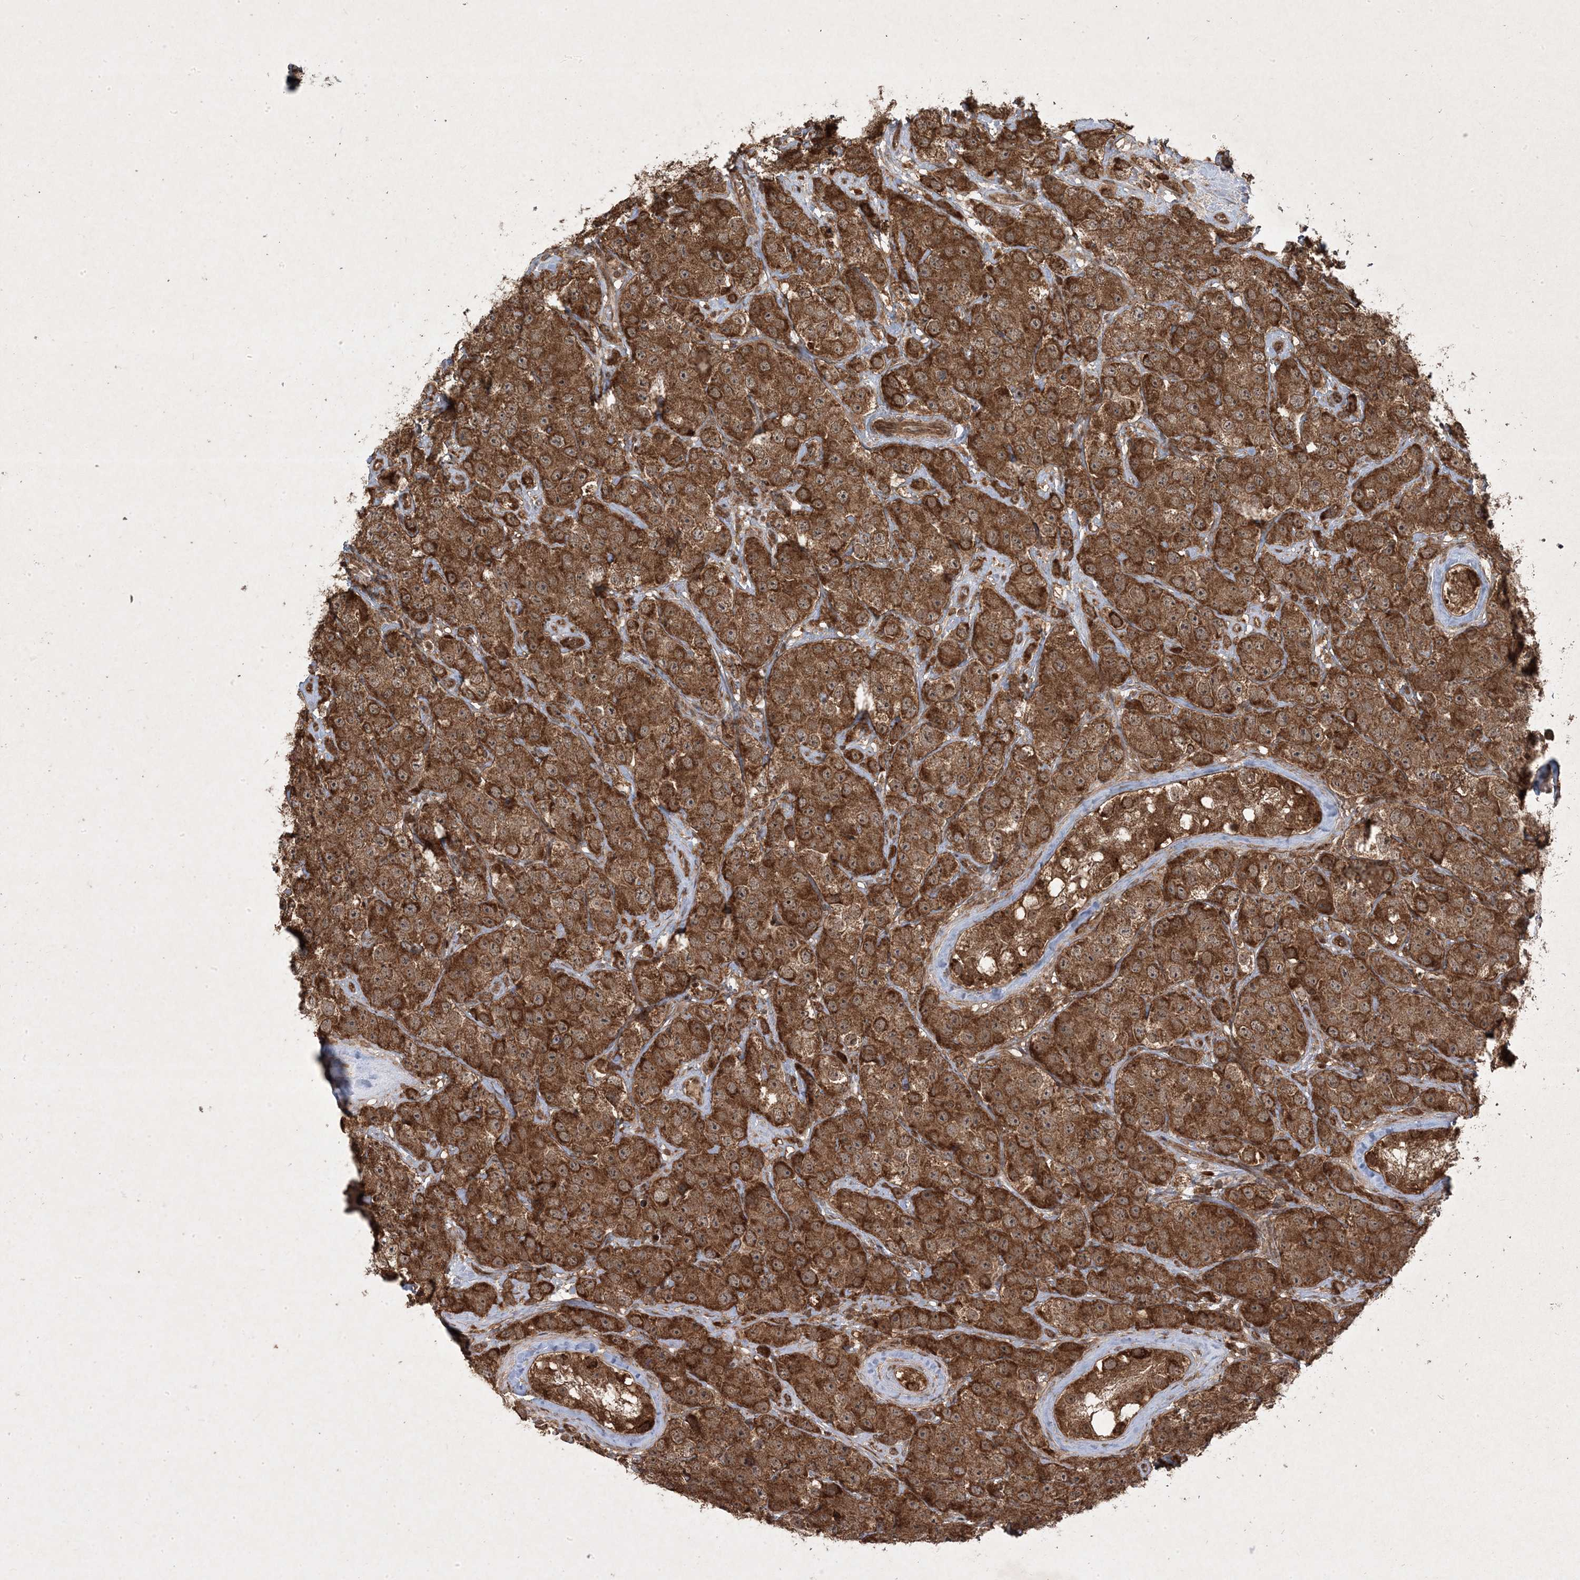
{"staining": {"intensity": "strong", "quantity": ">75%", "location": "cytoplasmic/membranous,nuclear"}, "tissue": "testis cancer", "cell_type": "Tumor cells", "image_type": "cancer", "snomed": [{"axis": "morphology", "description": "Seminoma, NOS"}, {"axis": "topography", "description": "Testis"}], "caption": "Immunohistochemical staining of human testis seminoma shows high levels of strong cytoplasmic/membranous and nuclear protein staining in approximately >75% of tumor cells.", "gene": "PLEKHM2", "patient": {"sex": "male", "age": 28}}